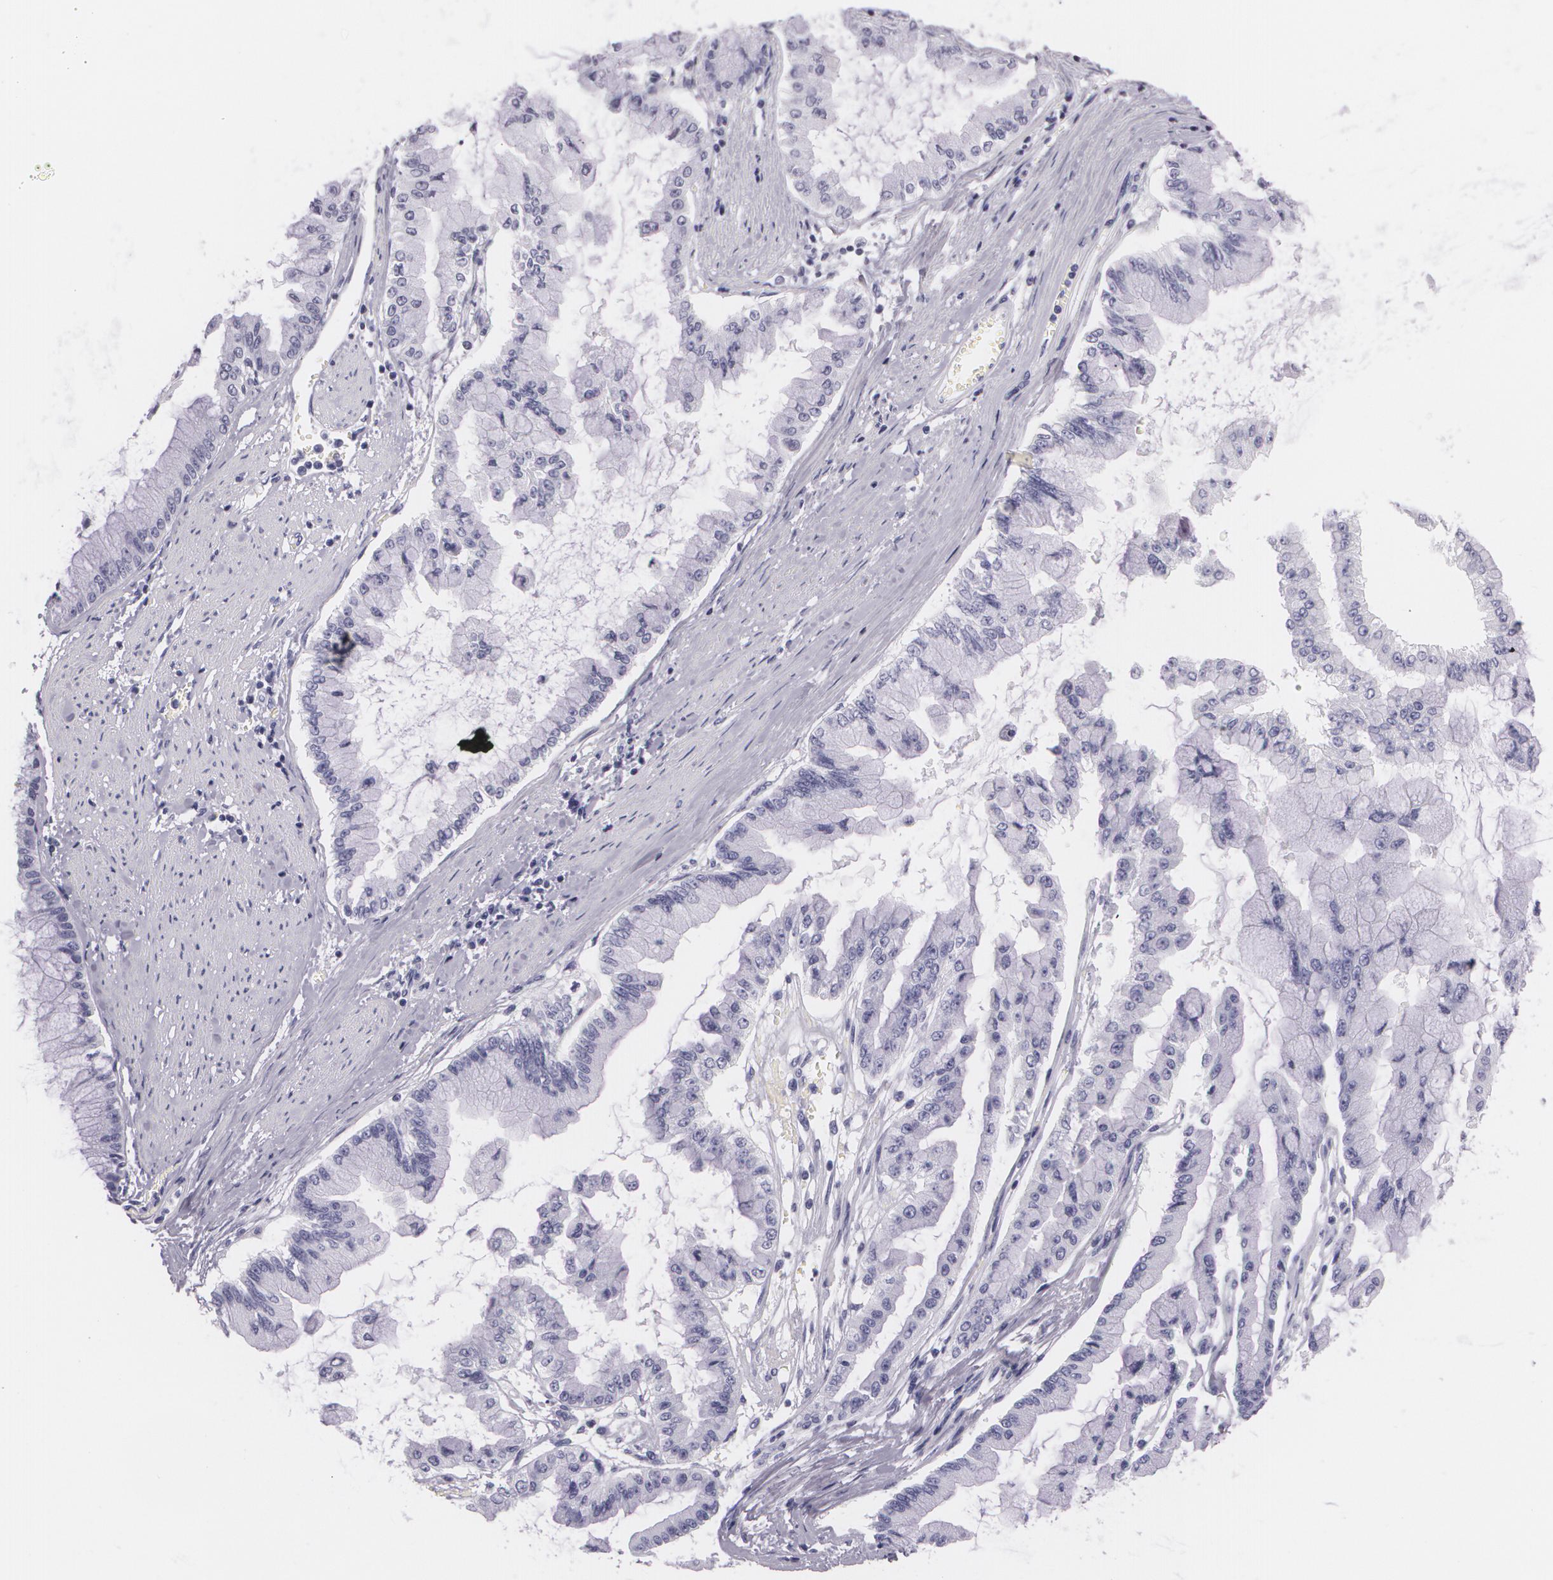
{"staining": {"intensity": "negative", "quantity": "none", "location": "none"}, "tissue": "liver cancer", "cell_type": "Tumor cells", "image_type": "cancer", "snomed": [{"axis": "morphology", "description": "Cholangiocarcinoma"}, {"axis": "topography", "description": "Liver"}], "caption": "The image displays no staining of tumor cells in liver cancer (cholangiocarcinoma). Brightfield microscopy of IHC stained with DAB (brown) and hematoxylin (blue), captured at high magnification.", "gene": "DLG4", "patient": {"sex": "female", "age": 79}}